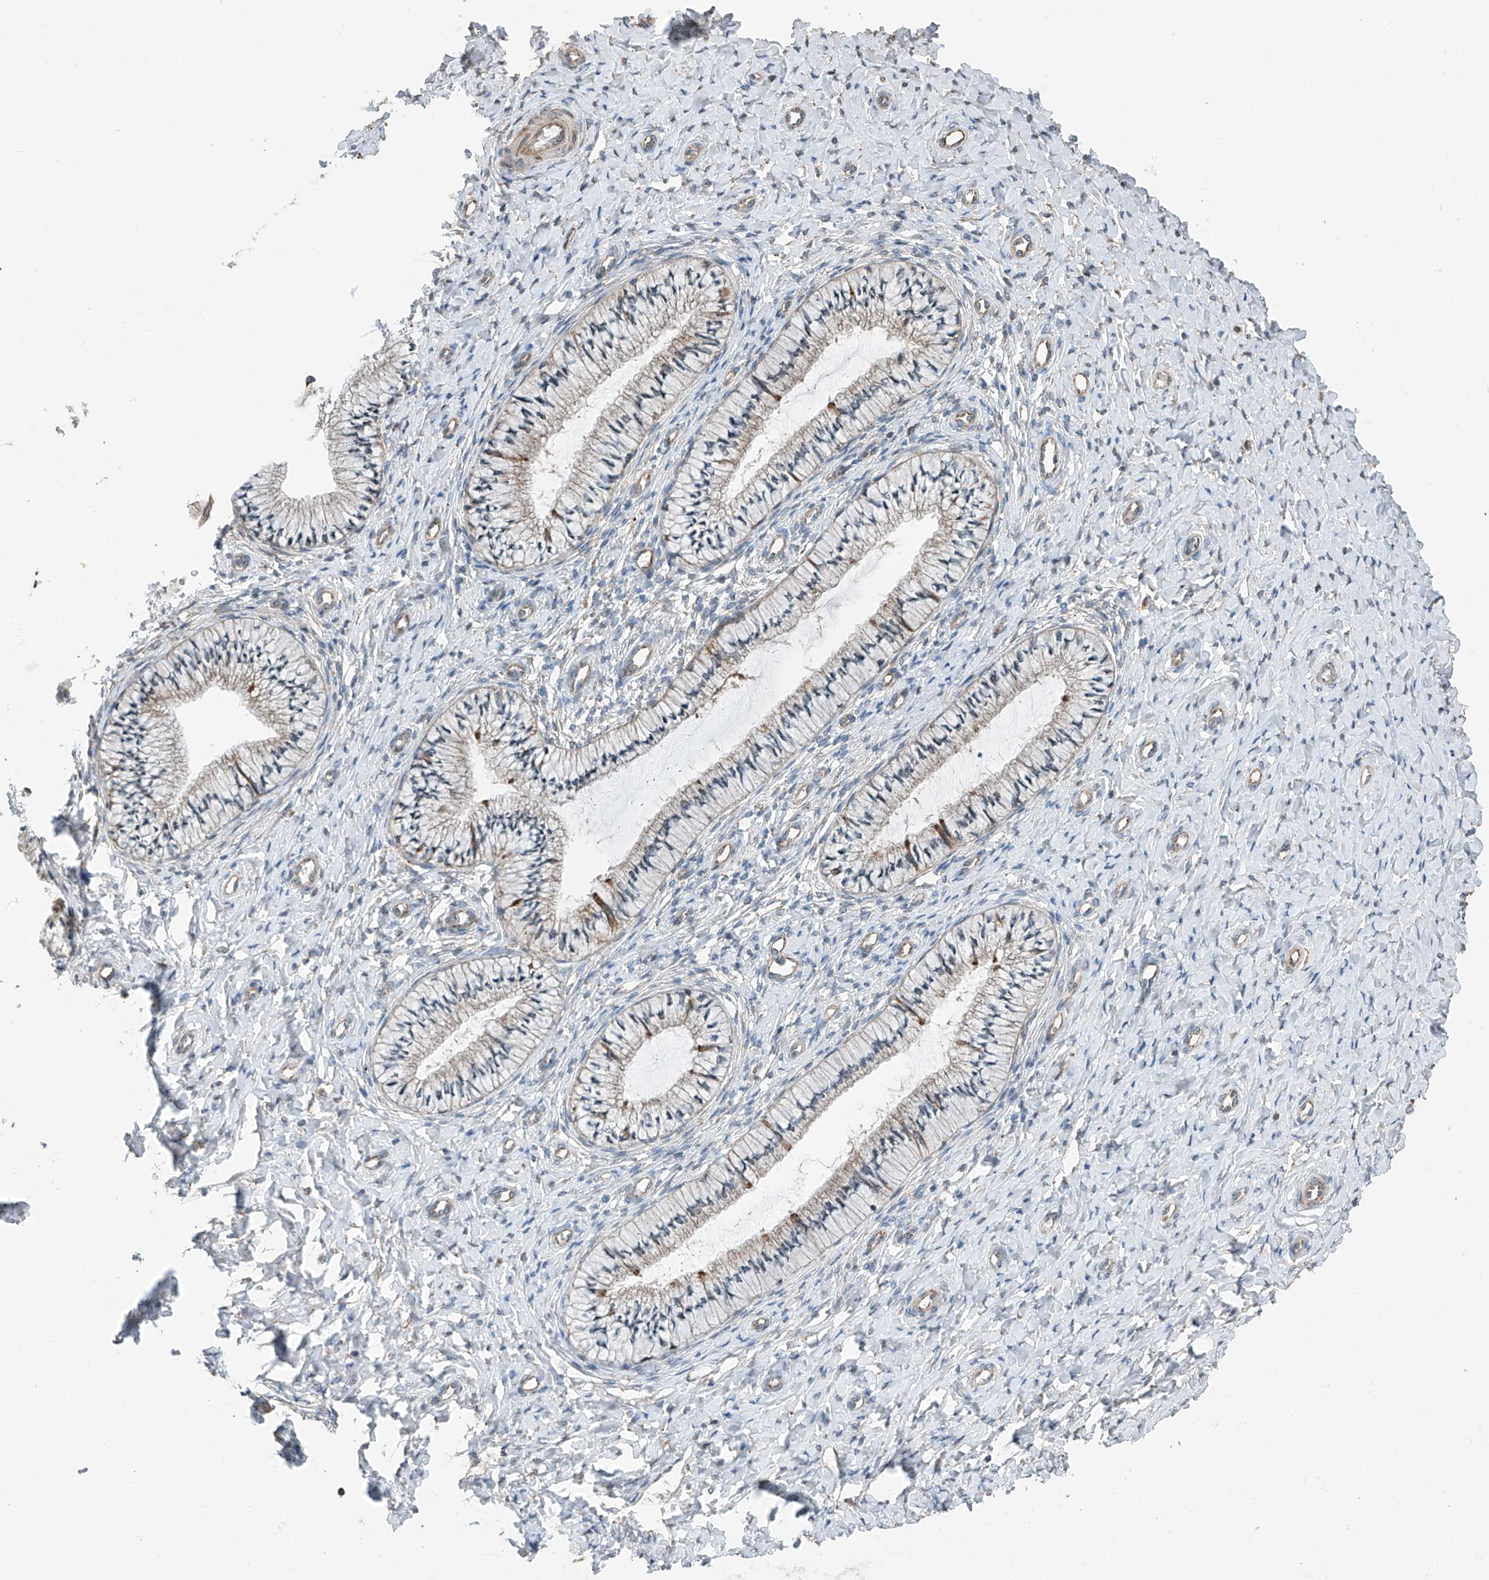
{"staining": {"intensity": "moderate", "quantity": "<25%", "location": "cytoplasmic/membranous"}, "tissue": "cervix", "cell_type": "Glandular cells", "image_type": "normal", "snomed": [{"axis": "morphology", "description": "Normal tissue, NOS"}, {"axis": "topography", "description": "Cervix"}], "caption": "Immunohistochemical staining of unremarkable cervix shows low levels of moderate cytoplasmic/membranous staining in about <25% of glandular cells. (DAB (3,3'-diaminobenzidine) IHC with brightfield microscopy, high magnification).", "gene": "AP4B1", "patient": {"sex": "female", "age": 36}}